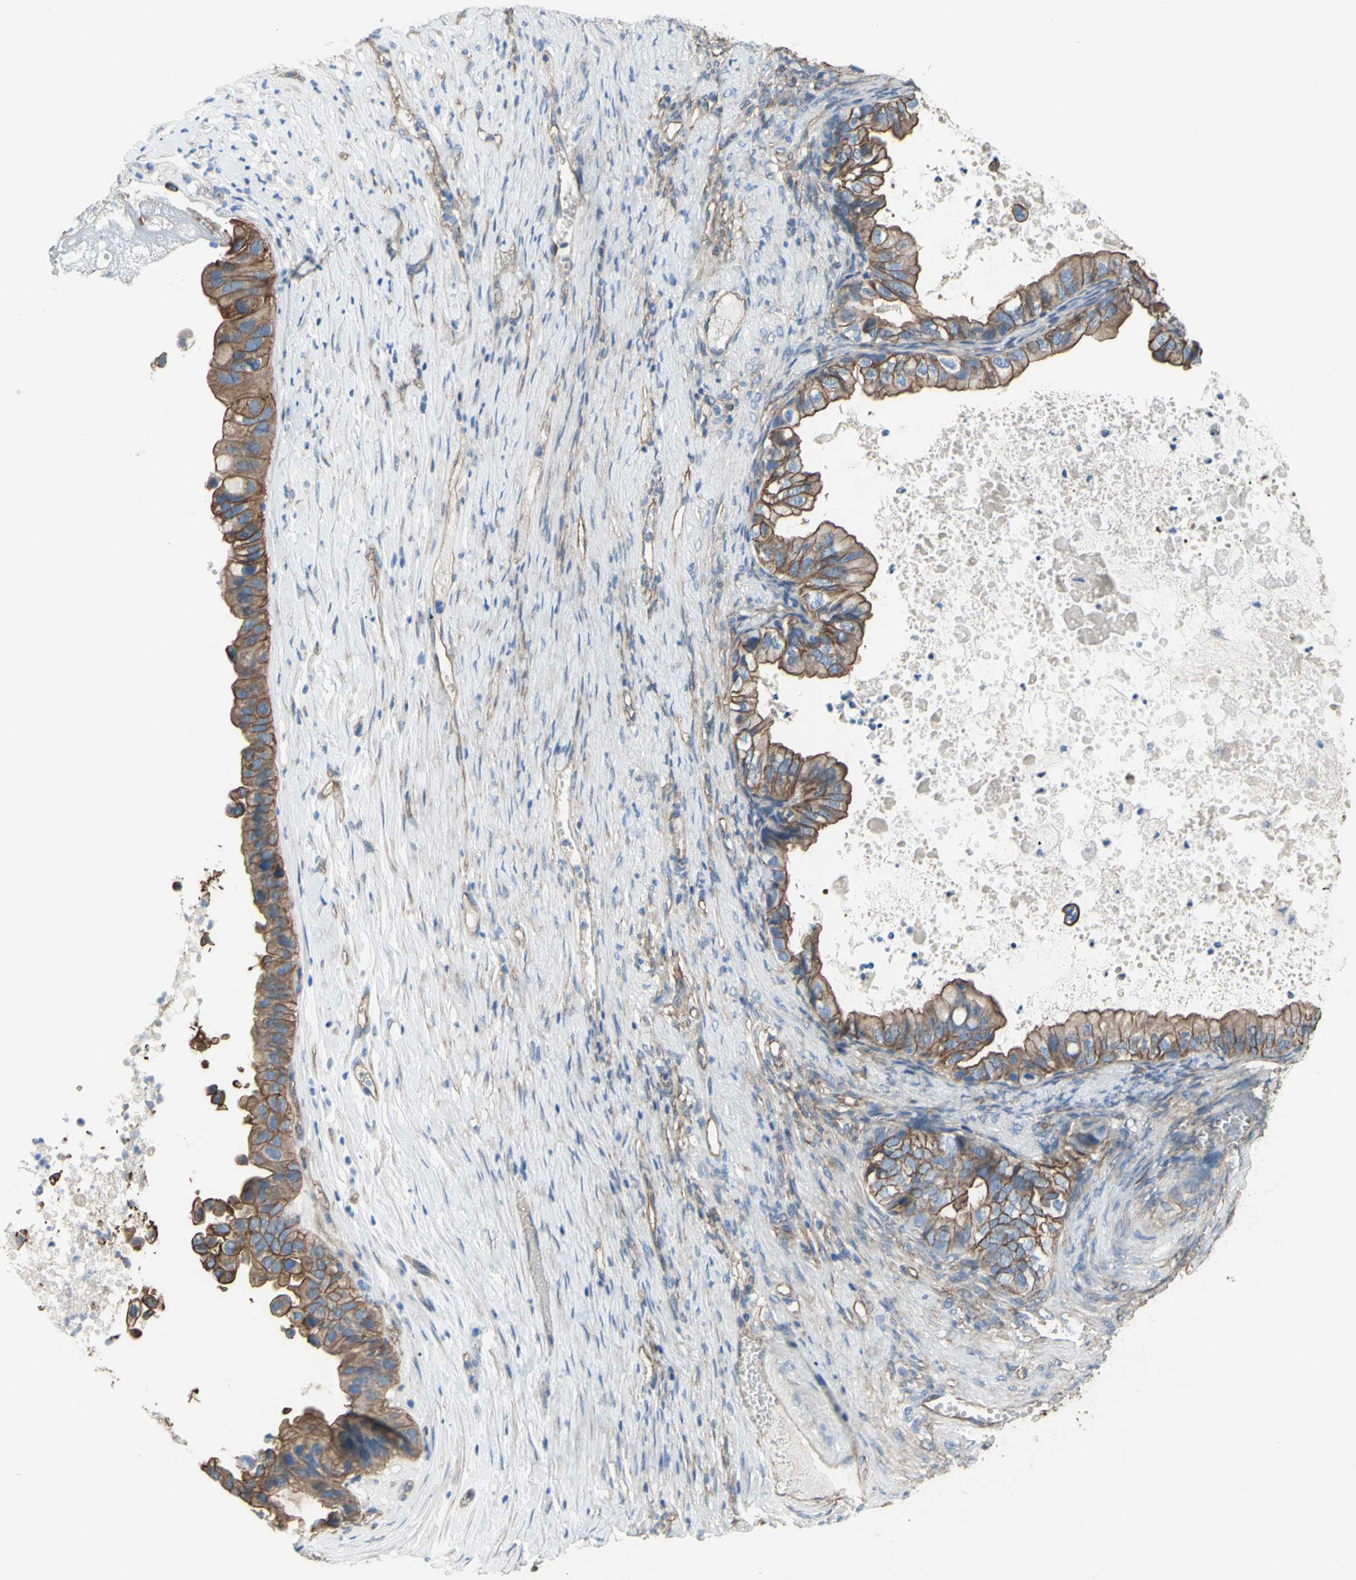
{"staining": {"intensity": "strong", "quantity": ">75%", "location": "cytoplasmic/membranous"}, "tissue": "ovarian cancer", "cell_type": "Tumor cells", "image_type": "cancer", "snomed": [{"axis": "morphology", "description": "Cystadenocarcinoma, mucinous, NOS"}, {"axis": "topography", "description": "Ovary"}], "caption": "A photomicrograph of human mucinous cystadenocarcinoma (ovarian) stained for a protein exhibits strong cytoplasmic/membranous brown staining in tumor cells.", "gene": "TPBG", "patient": {"sex": "female", "age": 80}}